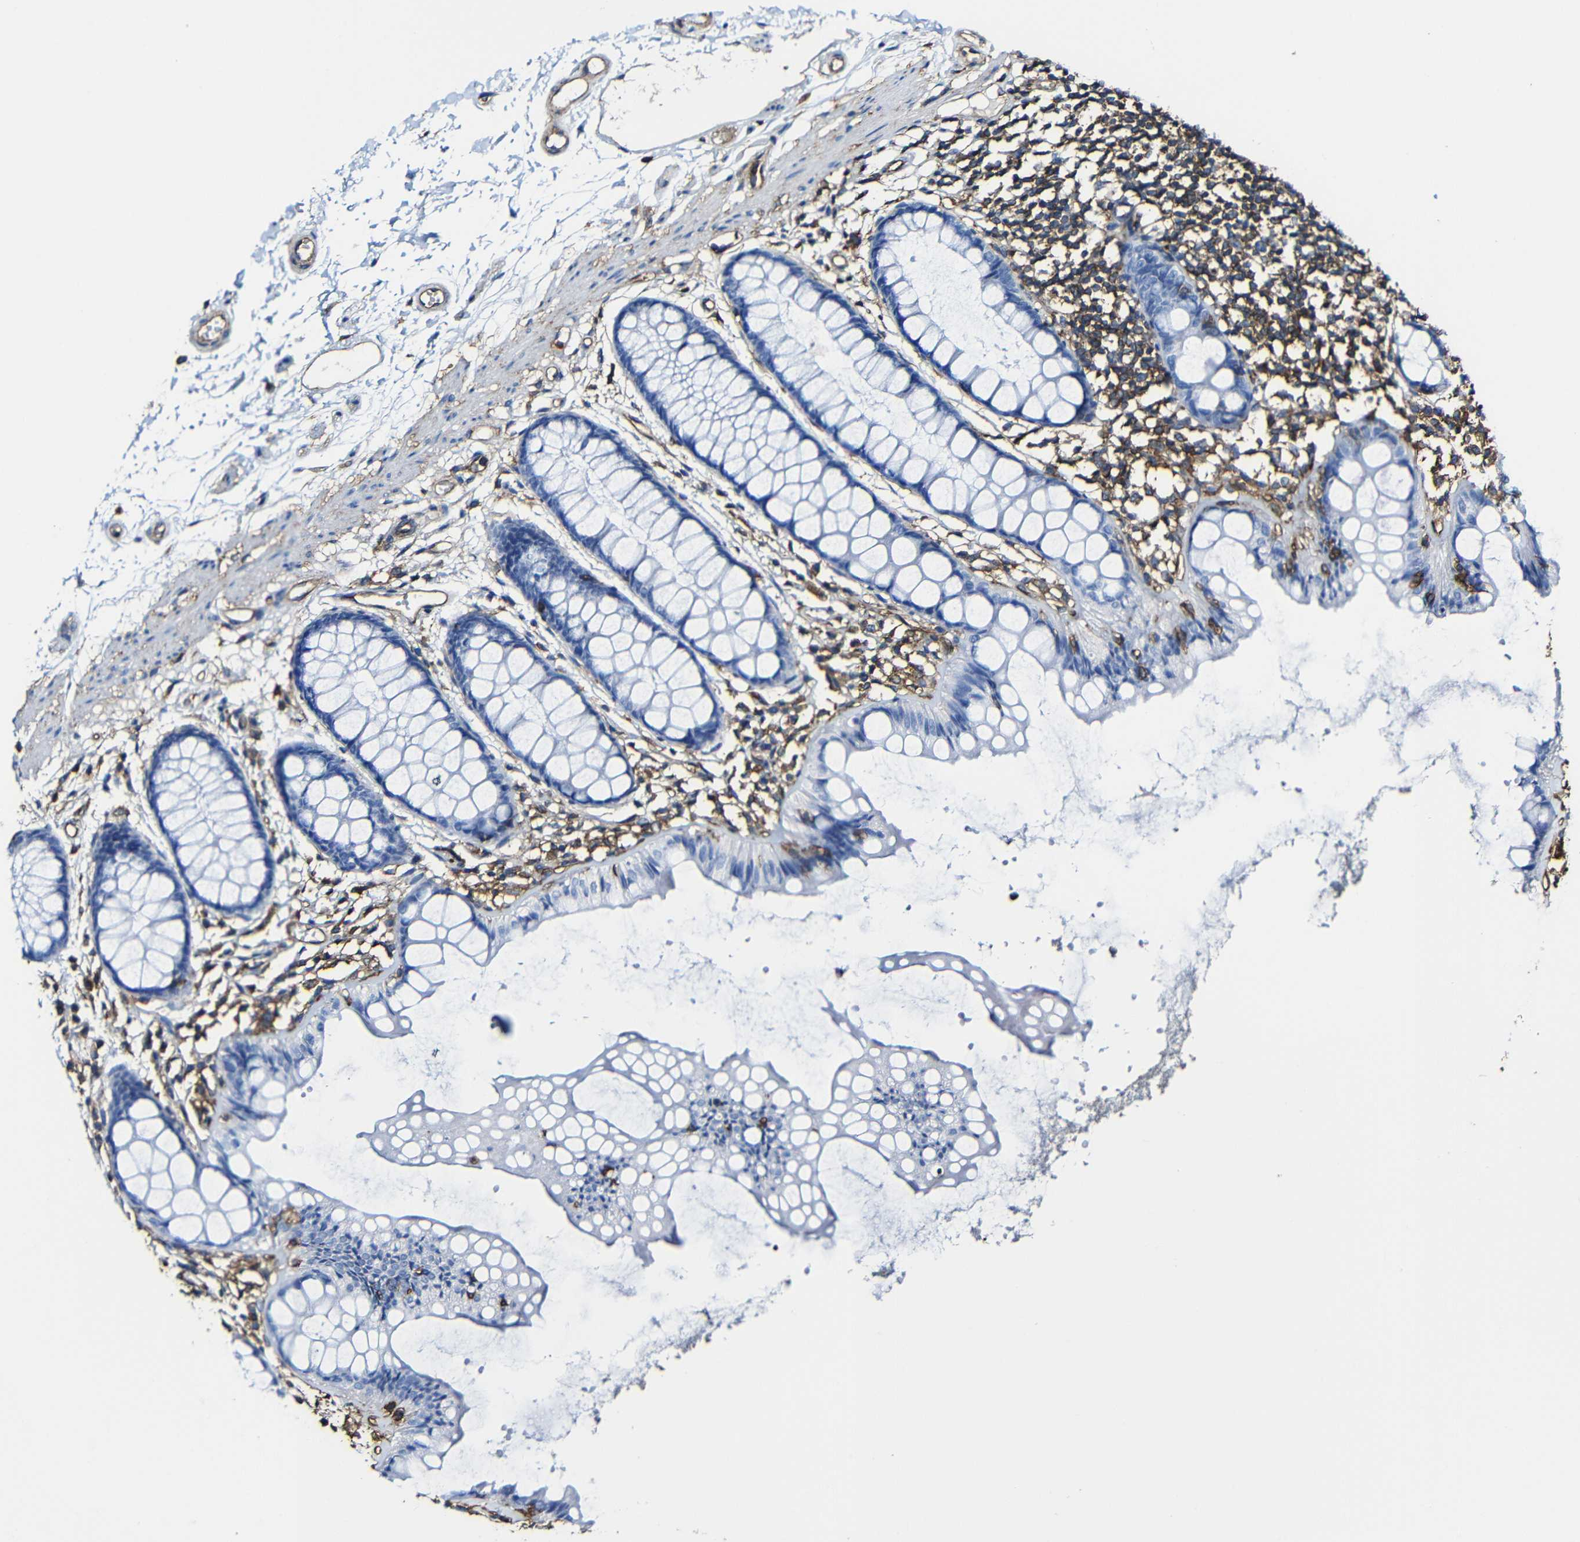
{"staining": {"intensity": "negative", "quantity": "none", "location": "none"}, "tissue": "rectum", "cell_type": "Glandular cells", "image_type": "normal", "snomed": [{"axis": "morphology", "description": "Normal tissue, NOS"}, {"axis": "topography", "description": "Rectum"}], "caption": "DAB immunohistochemical staining of unremarkable human rectum demonstrates no significant expression in glandular cells.", "gene": "MSN", "patient": {"sex": "female", "age": 66}}